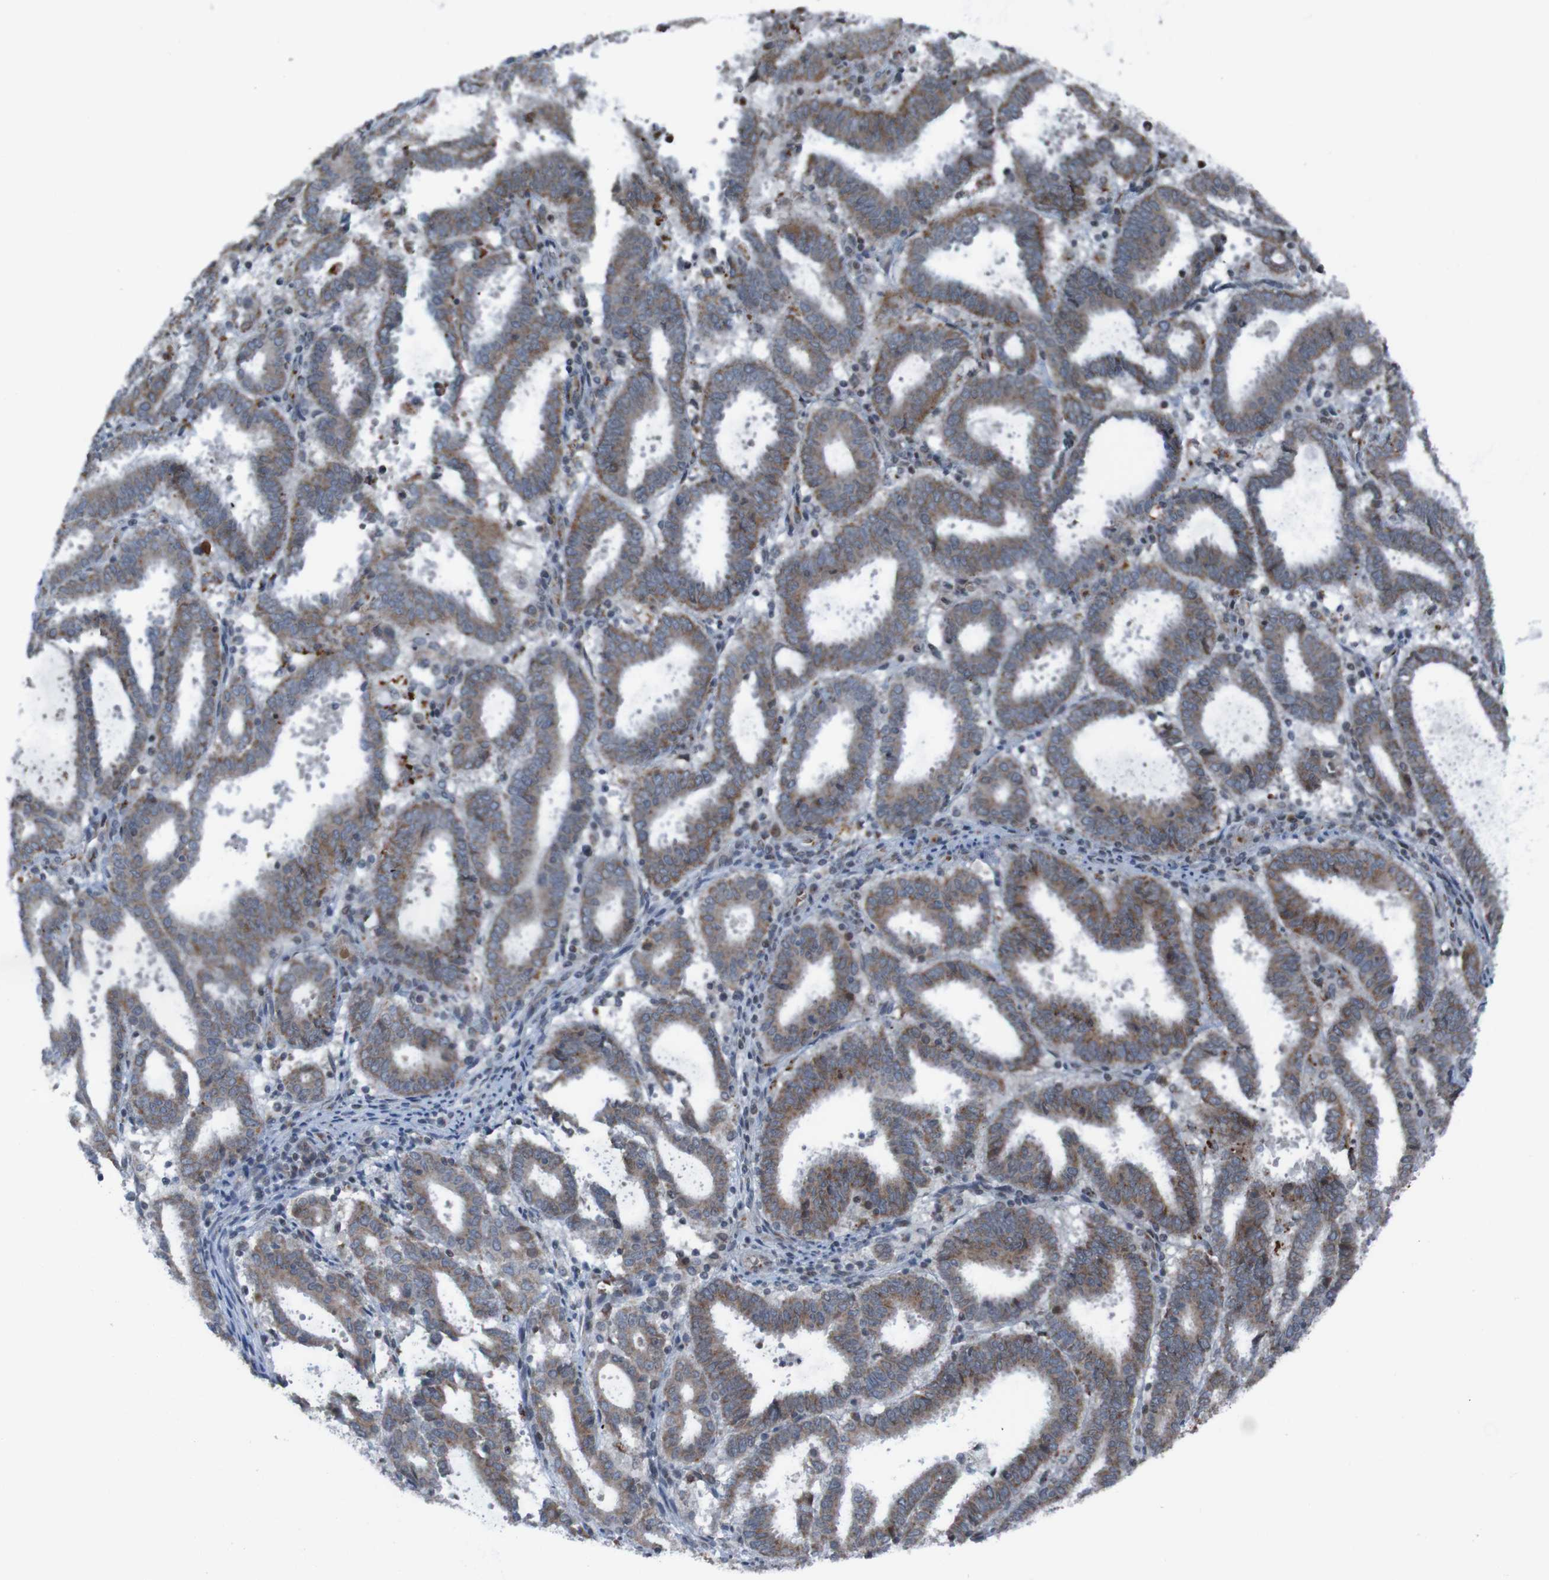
{"staining": {"intensity": "moderate", "quantity": ">75%", "location": "cytoplasmic/membranous"}, "tissue": "endometrial cancer", "cell_type": "Tumor cells", "image_type": "cancer", "snomed": [{"axis": "morphology", "description": "Adenocarcinoma, NOS"}, {"axis": "topography", "description": "Uterus"}], "caption": "Adenocarcinoma (endometrial) stained with DAB (3,3'-diaminobenzidine) IHC displays medium levels of moderate cytoplasmic/membranous positivity in approximately >75% of tumor cells.", "gene": "UNG", "patient": {"sex": "female", "age": 83}}